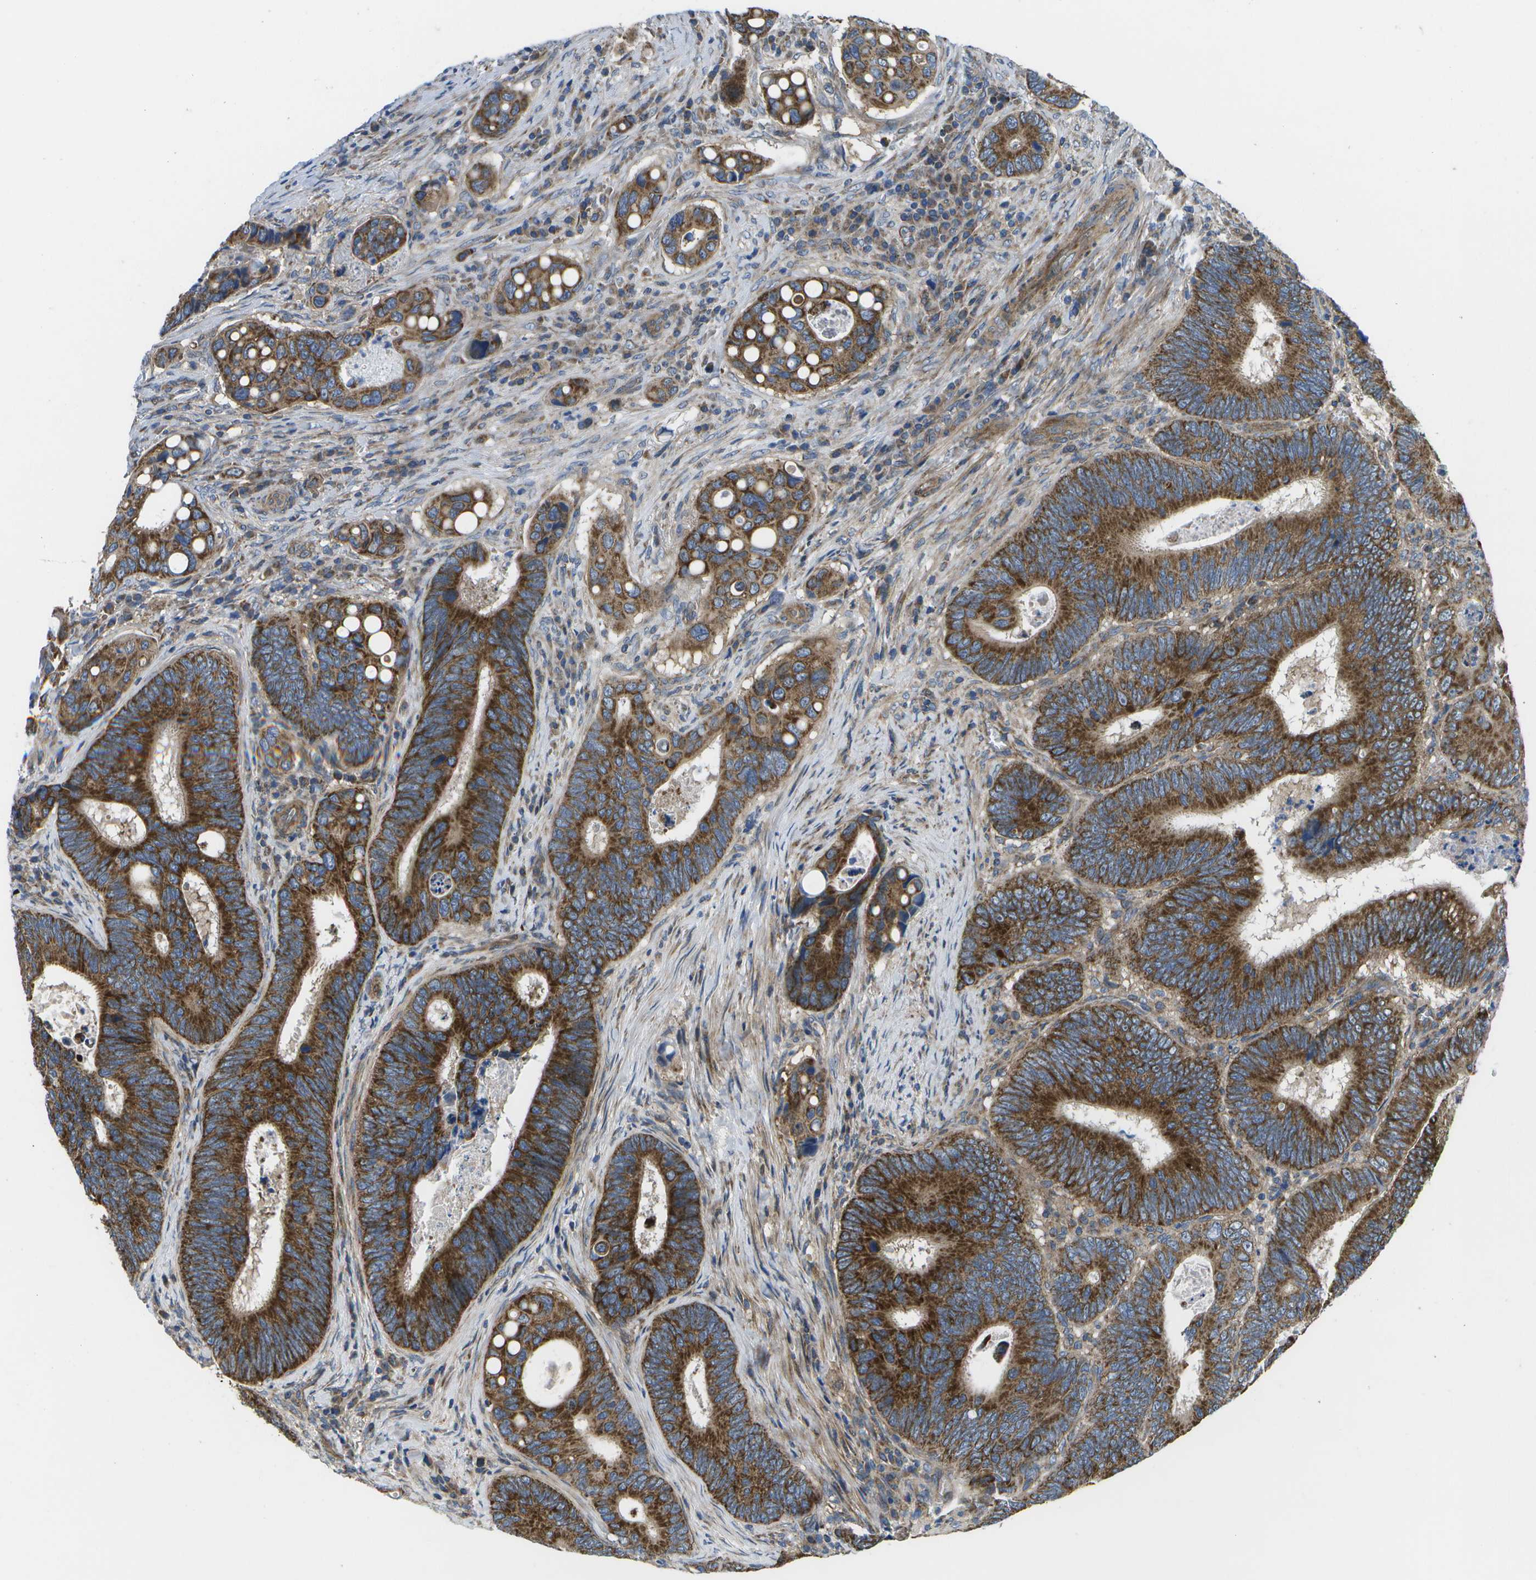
{"staining": {"intensity": "strong", "quantity": ">75%", "location": "cytoplasmic/membranous"}, "tissue": "colorectal cancer", "cell_type": "Tumor cells", "image_type": "cancer", "snomed": [{"axis": "morphology", "description": "Inflammation, NOS"}, {"axis": "morphology", "description": "Adenocarcinoma, NOS"}, {"axis": "topography", "description": "Colon"}], "caption": "This is an image of immunohistochemistry (IHC) staining of colorectal cancer (adenocarcinoma), which shows strong expression in the cytoplasmic/membranous of tumor cells.", "gene": "MVK", "patient": {"sex": "male", "age": 72}}